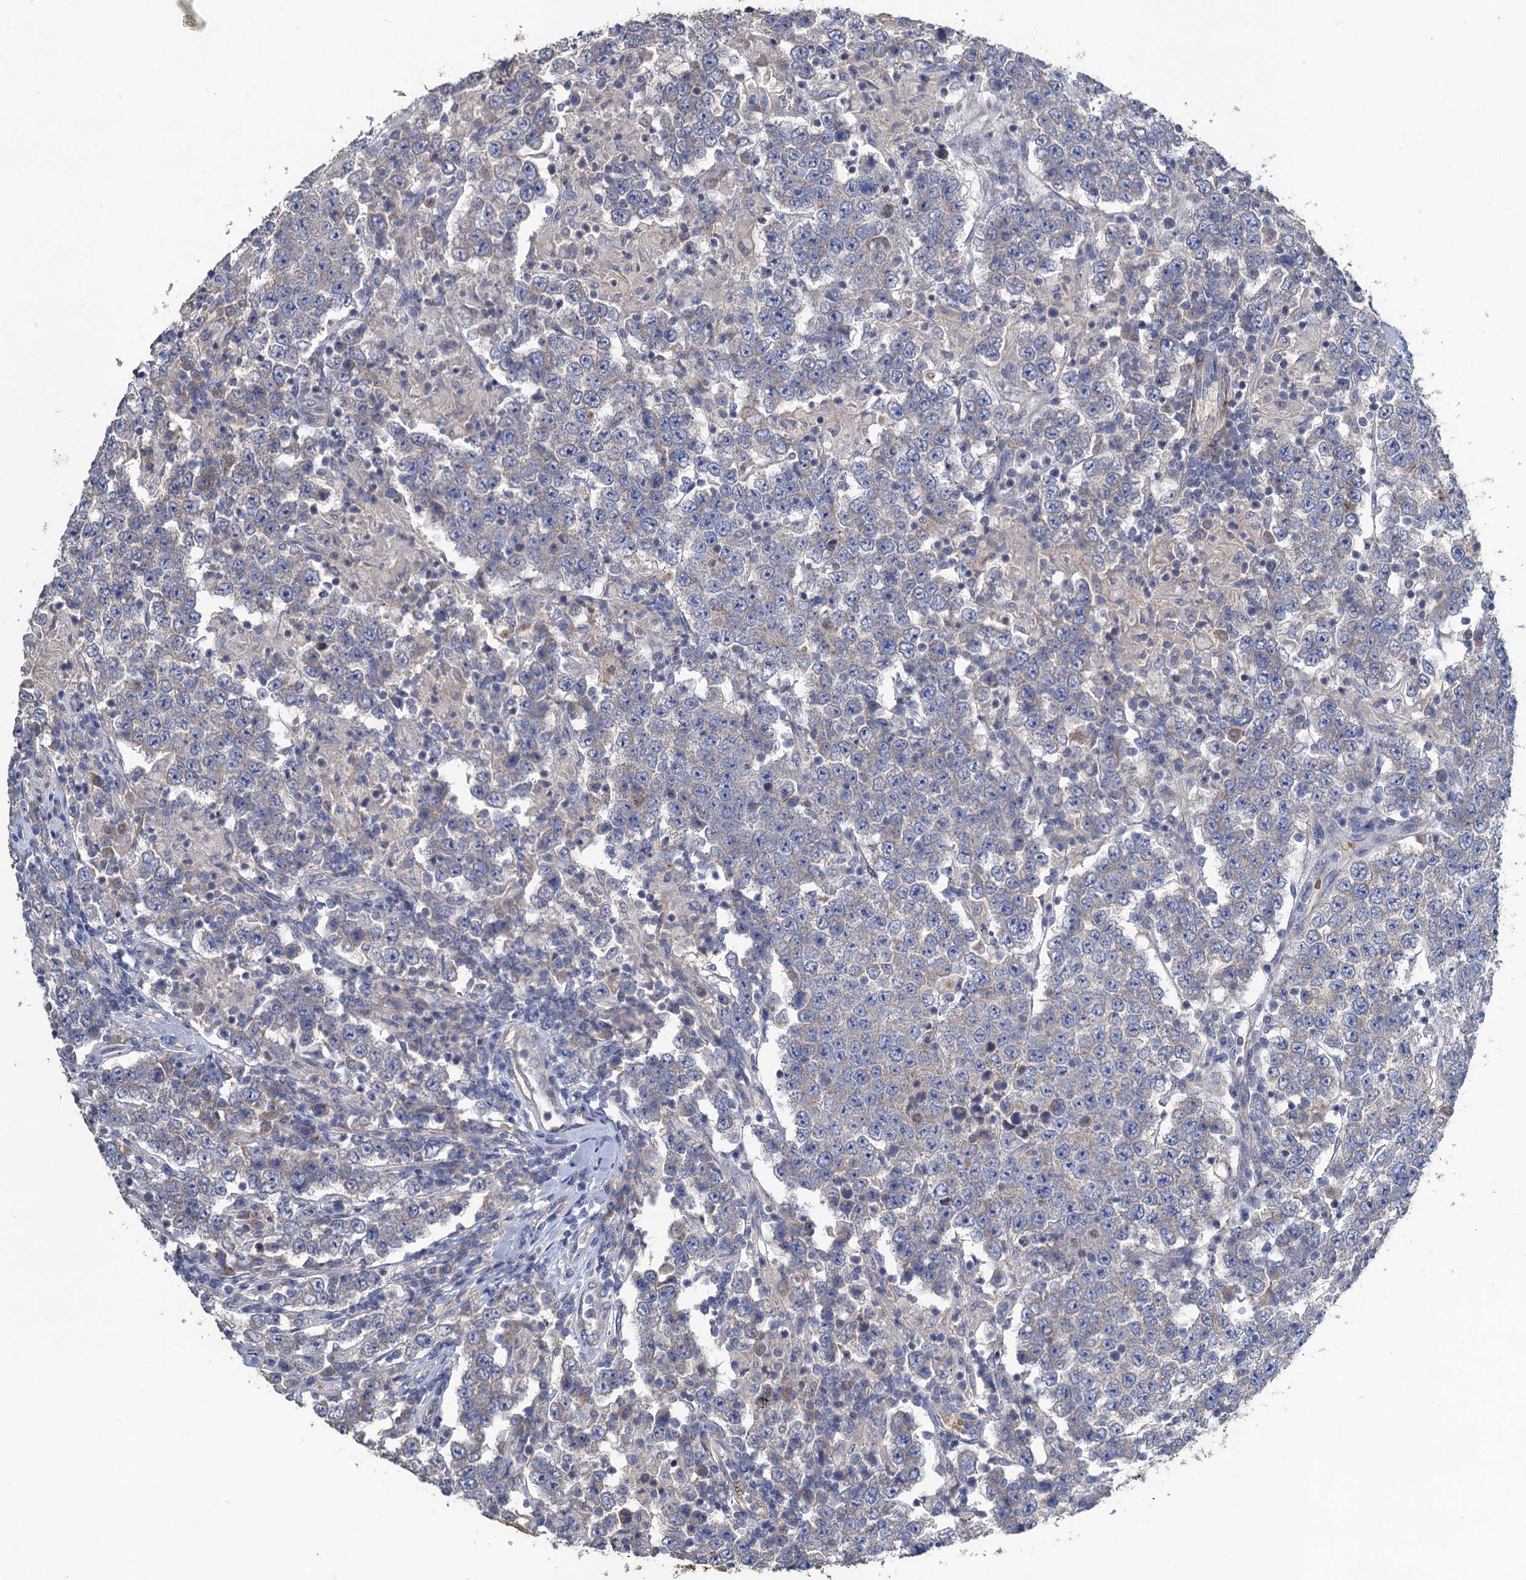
{"staining": {"intensity": "negative", "quantity": "none", "location": "none"}, "tissue": "testis cancer", "cell_type": "Tumor cells", "image_type": "cancer", "snomed": [{"axis": "morphology", "description": "Normal tissue, NOS"}, {"axis": "morphology", "description": "Urothelial carcinoma, High grade"}, {"axis": "morphology", "description": "Seminoma, NOS"}, {"axis": "morphology", "description": "Carcinoma, Embryonal, NOS"}, {"axis": "topography", "description": "Urinary bladder"}, {"axis": "topography", "description": "Testis"}], "caption": "DAB immunohistochemical staining of human testis embryonal carcinoma exhibits no significant expression in tumor cells.", "gene": "SMCO3", "patient": {"sex": "male", "age": 41}}